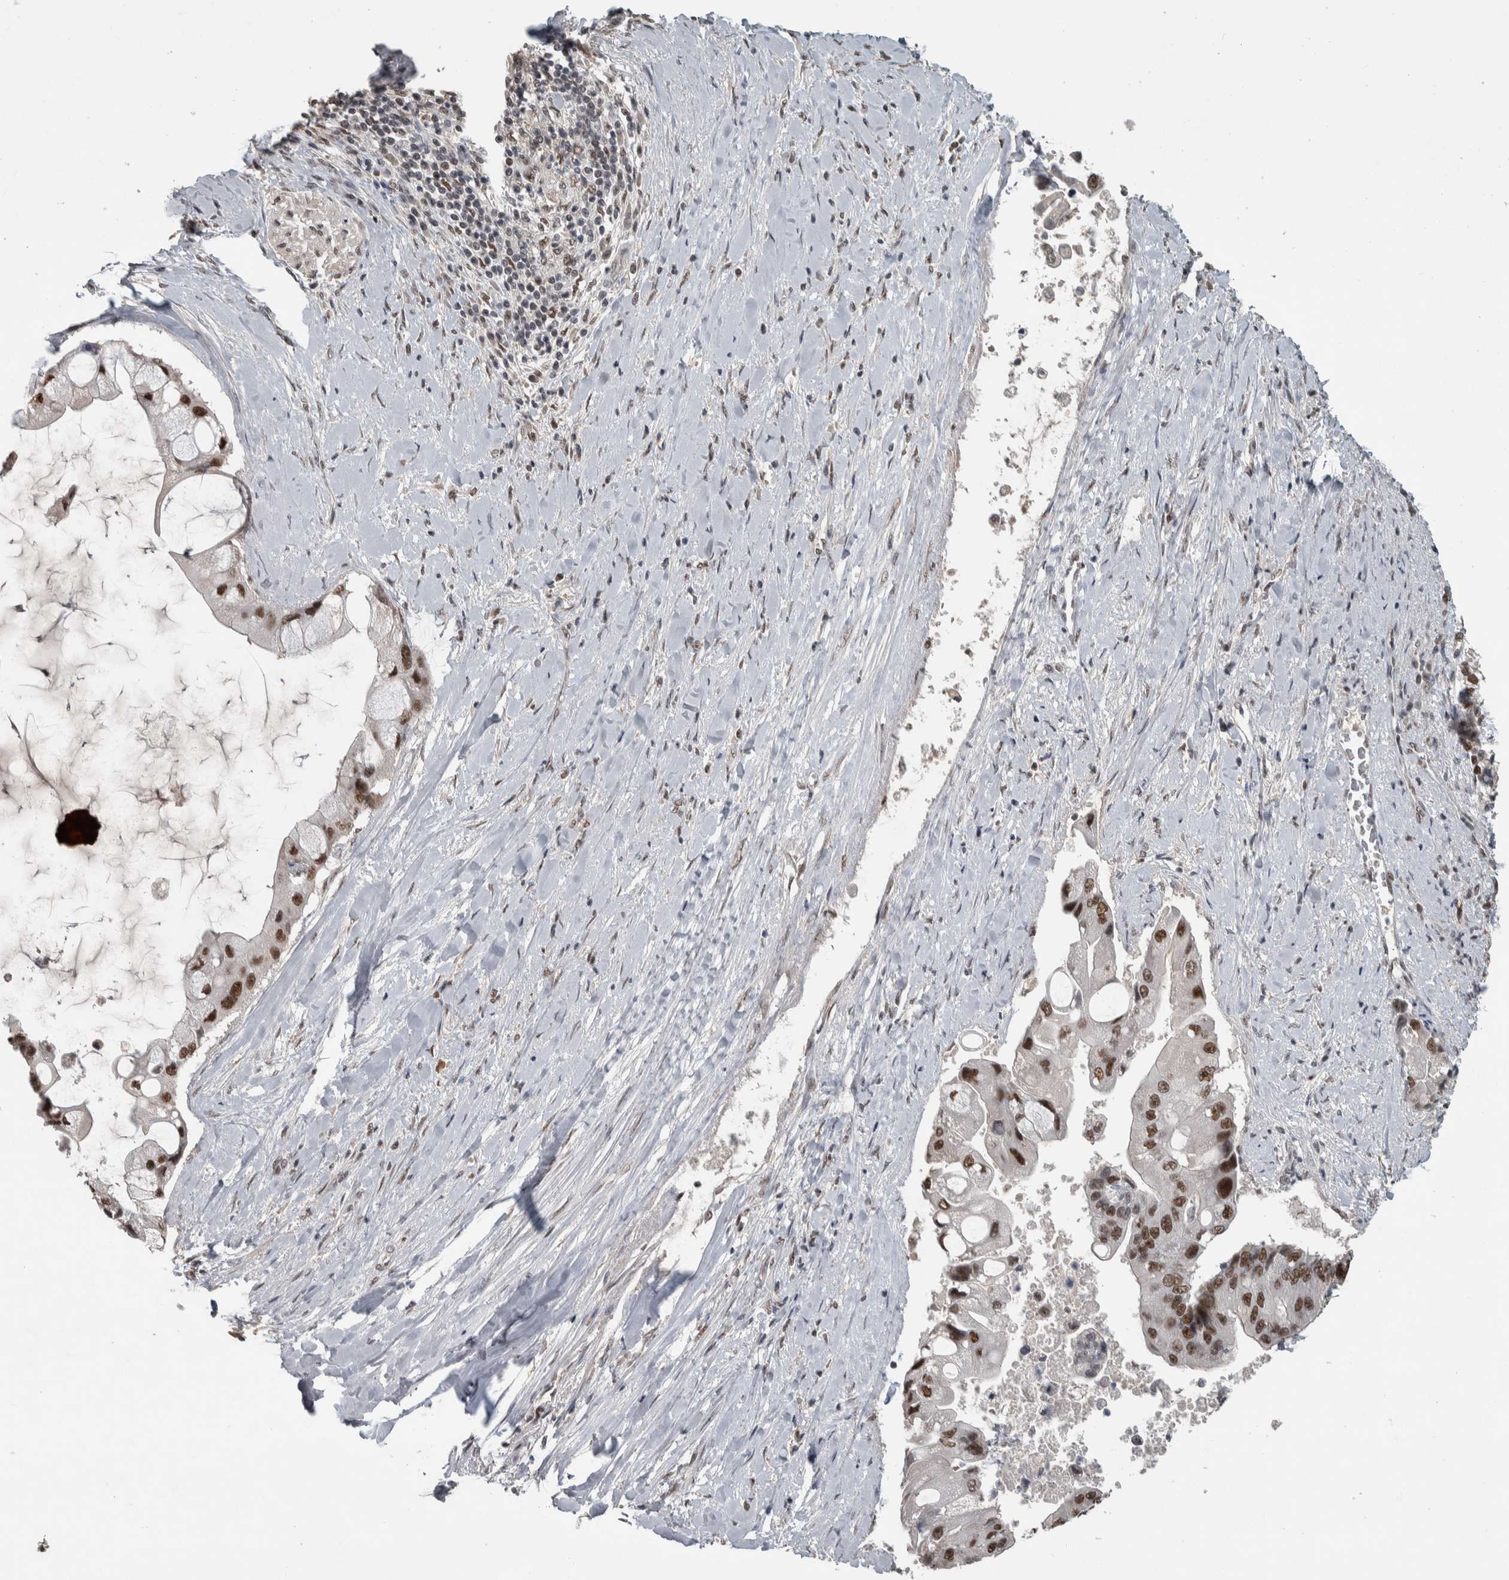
{"staining": {"intensity": "strong", "quantity": ">75%", "location": "nuclear"}, "tissue": "liver cancer", "cell_type": "Tumor cells", "image_type": "cancer", "snomed": [{"axis": "morphology", "description": "Cholangiocarcinoma"}, {"axis": "topography", "description": "Liver"}], "caption": "IHC micrograph of neoplastic tissue: human liver cancer (cholangiocarcinoma) stained using immunohistochemistry (IHC) demonstrates high levels of strong protein expression localized specifically in the nuclear of tumor cells, appearing as a nuclear brown color.", "gene": "DDX42", "patient": {"sex": "male", "age": 50}}